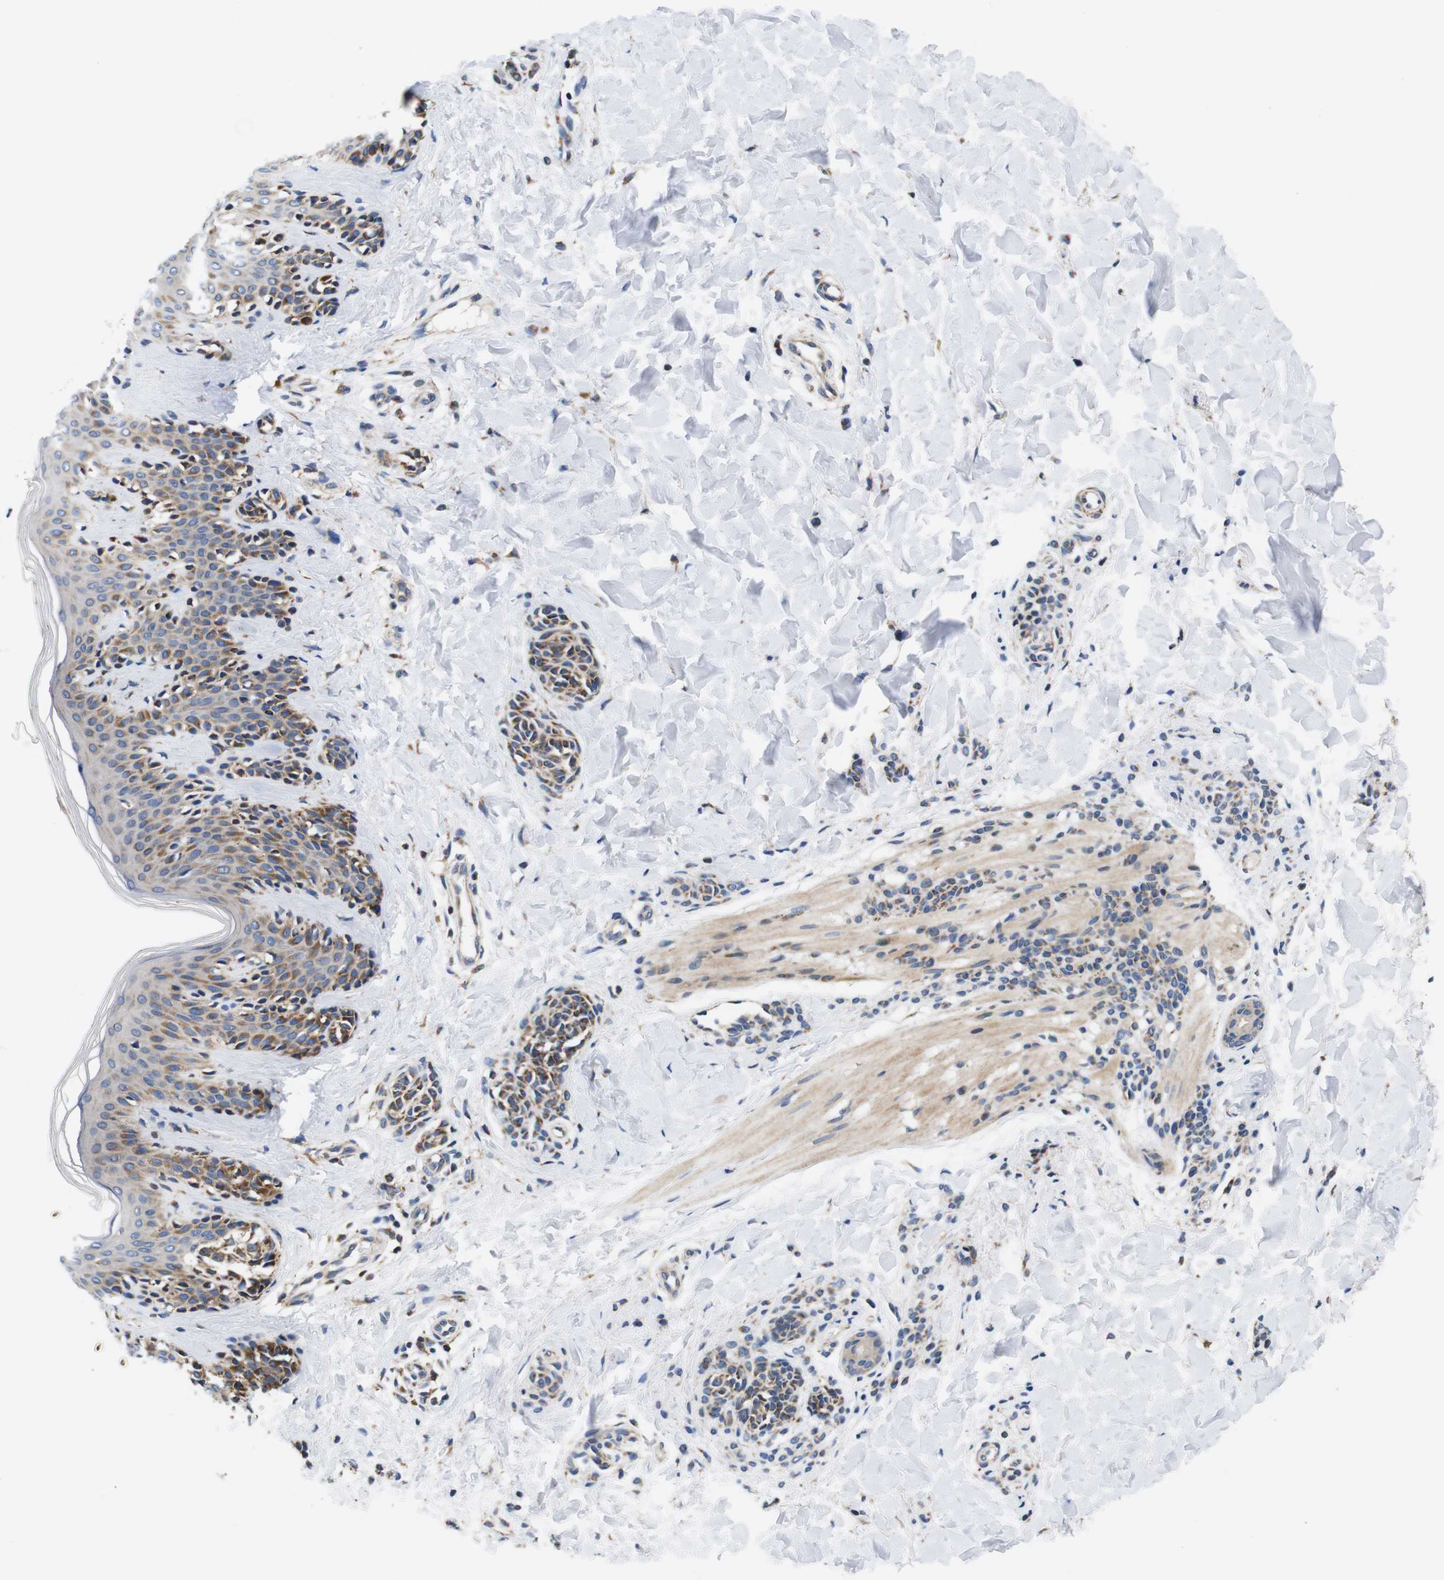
{"staining": {"intensity": "moderate", "quantity": ">75%", "location": "cytoplasmic/membranous"}, "tissue": "skin", "cell_type": "Fibroblasts", "image_type": "normal", "snomed": [{"axis": "morphology", "description": "Normal tissue, NOS"}, {"axis": "topography", "description": "Skin"}], "caption": "Immunohistochemistry of unremarkable human skin displays medium levels of moderate cytoplasmic/membranous expression in about >75% of fibroblasts. (brown staining indicates protein expression, while blue staining denotes nuclei).", "gene": "LRP4", "patient": {"sex": "male", "age": 16}}